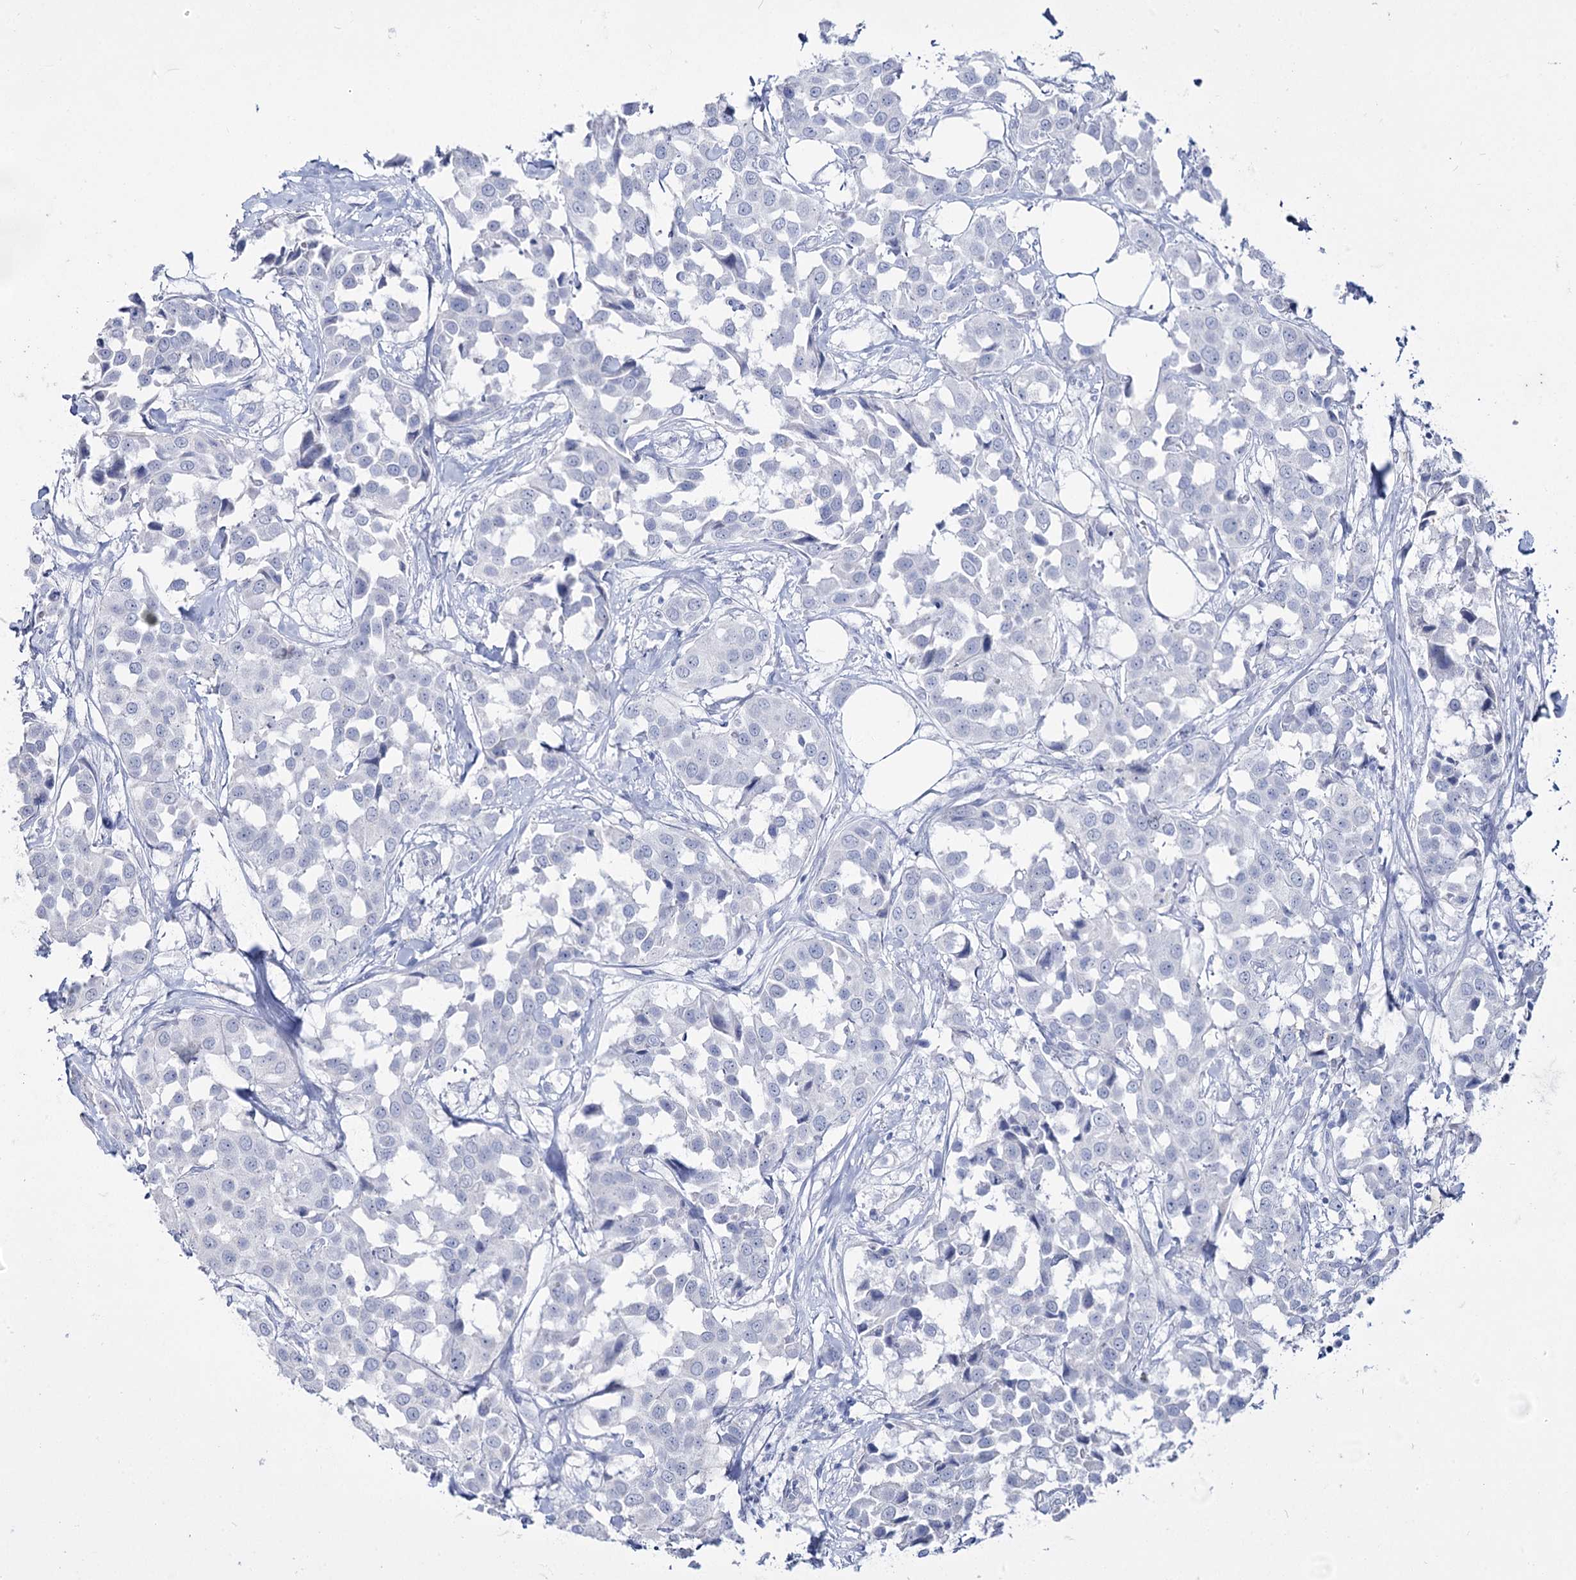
{"staining": {"intensity": "negative", "quantity": "none", "location": "none"}, "tissue": "breast cancer", "cell_type": "Tumor cells", "image_type": "cancer", "snomed": [{"axis": "morphology", "description": "Duct carcinoma"}, {"axis": "topography", "description": "Breast"}], "caption": "Immunohistochemical staining of infiltrating ductal carcinoma (breast) shows no significant positivity in tumor cells.", "gene": "ACRV1", "patient": {"sex": "female", "age": 80}}